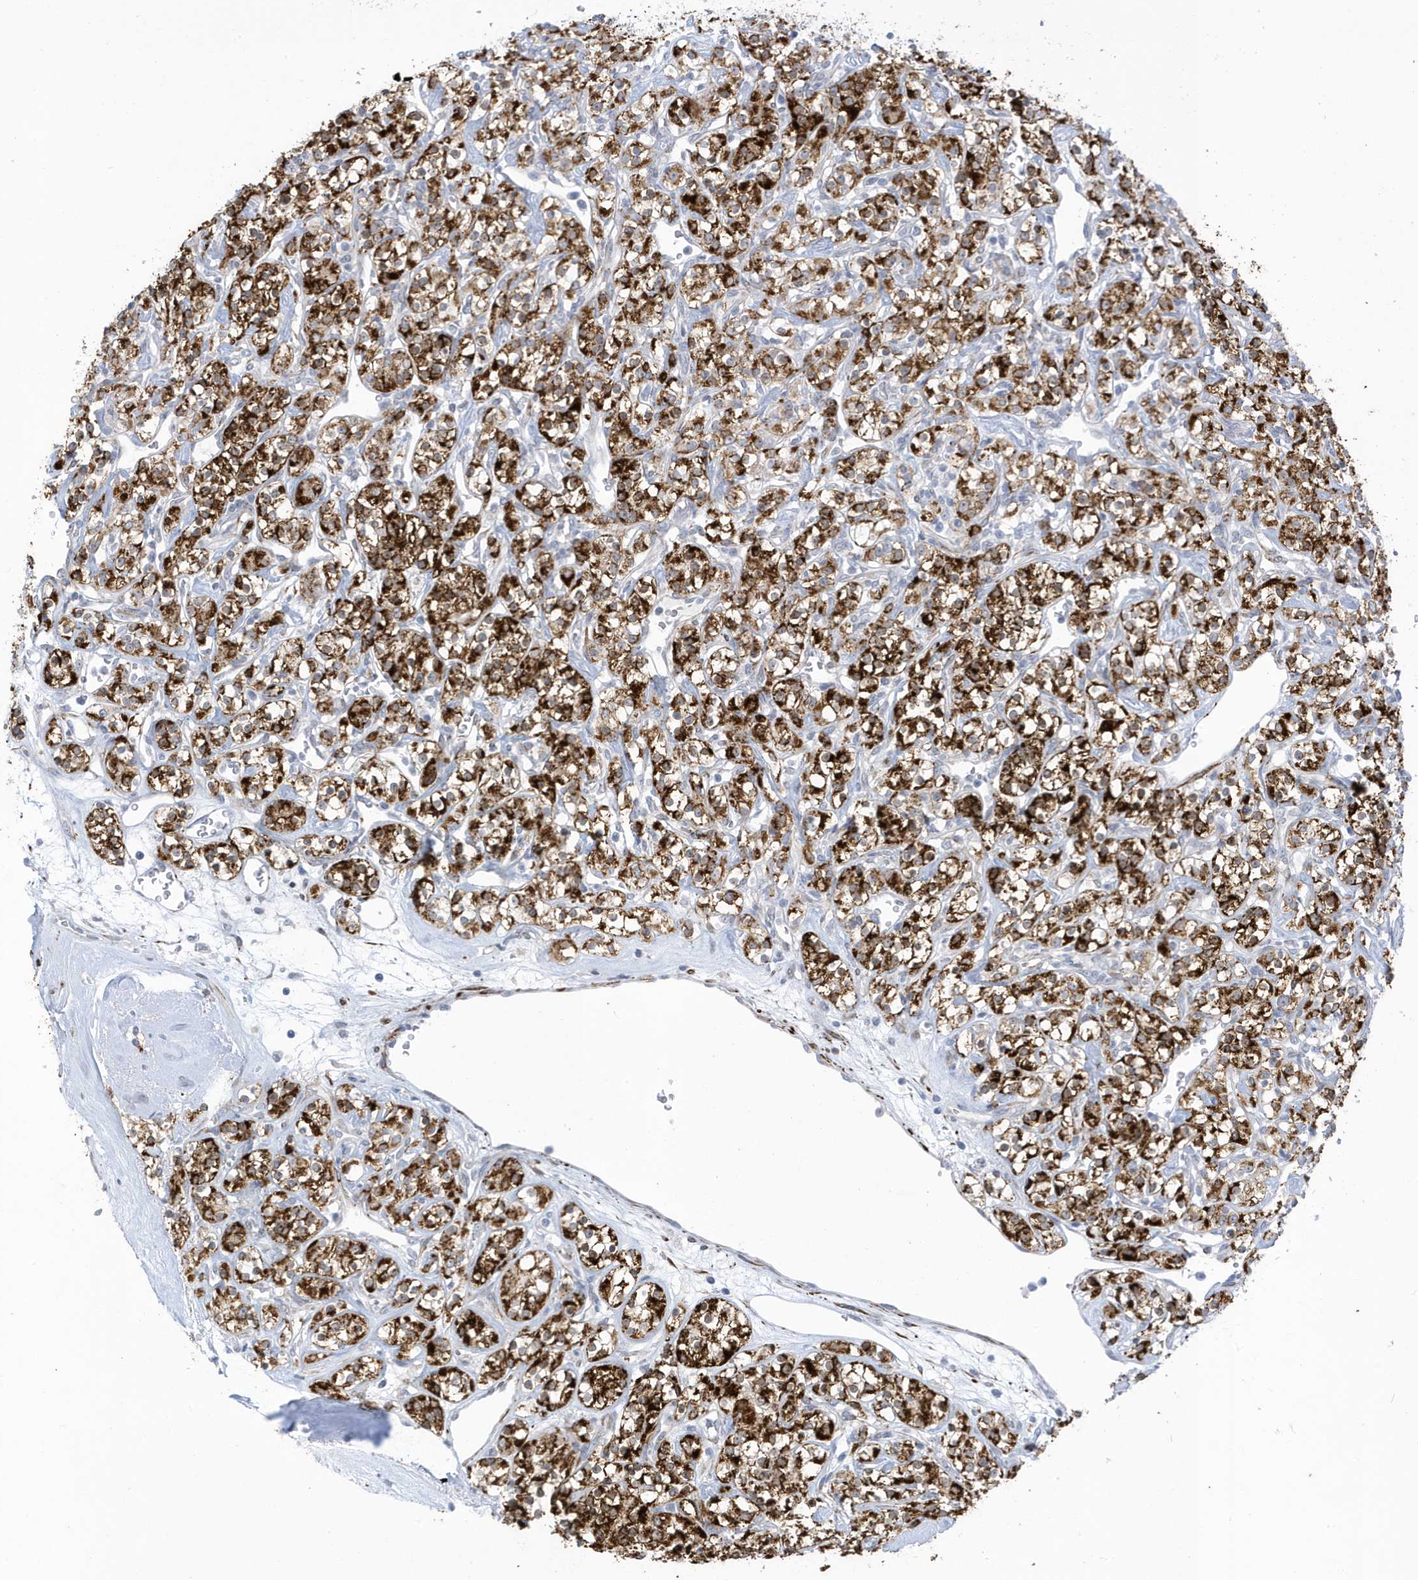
{"staining": {"intensity": "strong", "quantity": ">75%", "location": "cytoplasmic/membranous"}, "tissue": "renal cancer", "cell_type": "Tumor cells", "image_type": "cancer", "snomed": [{"axis": "morphology", "description": "Adenocarcinoma, NOS"}, {"axis": "topography", "description": "Kidney"}], "caption": "Brown immunohistochemical staining in adenocarcinoma (renal) exhibits strong cytoplasmic/membranous staining in approximately >75% of tumor cells. (brown staining indicates protein expression, while blue staining denotes nuclei).", "gene": "PERM1", "patient": {"sex": "male", "age": 77}}